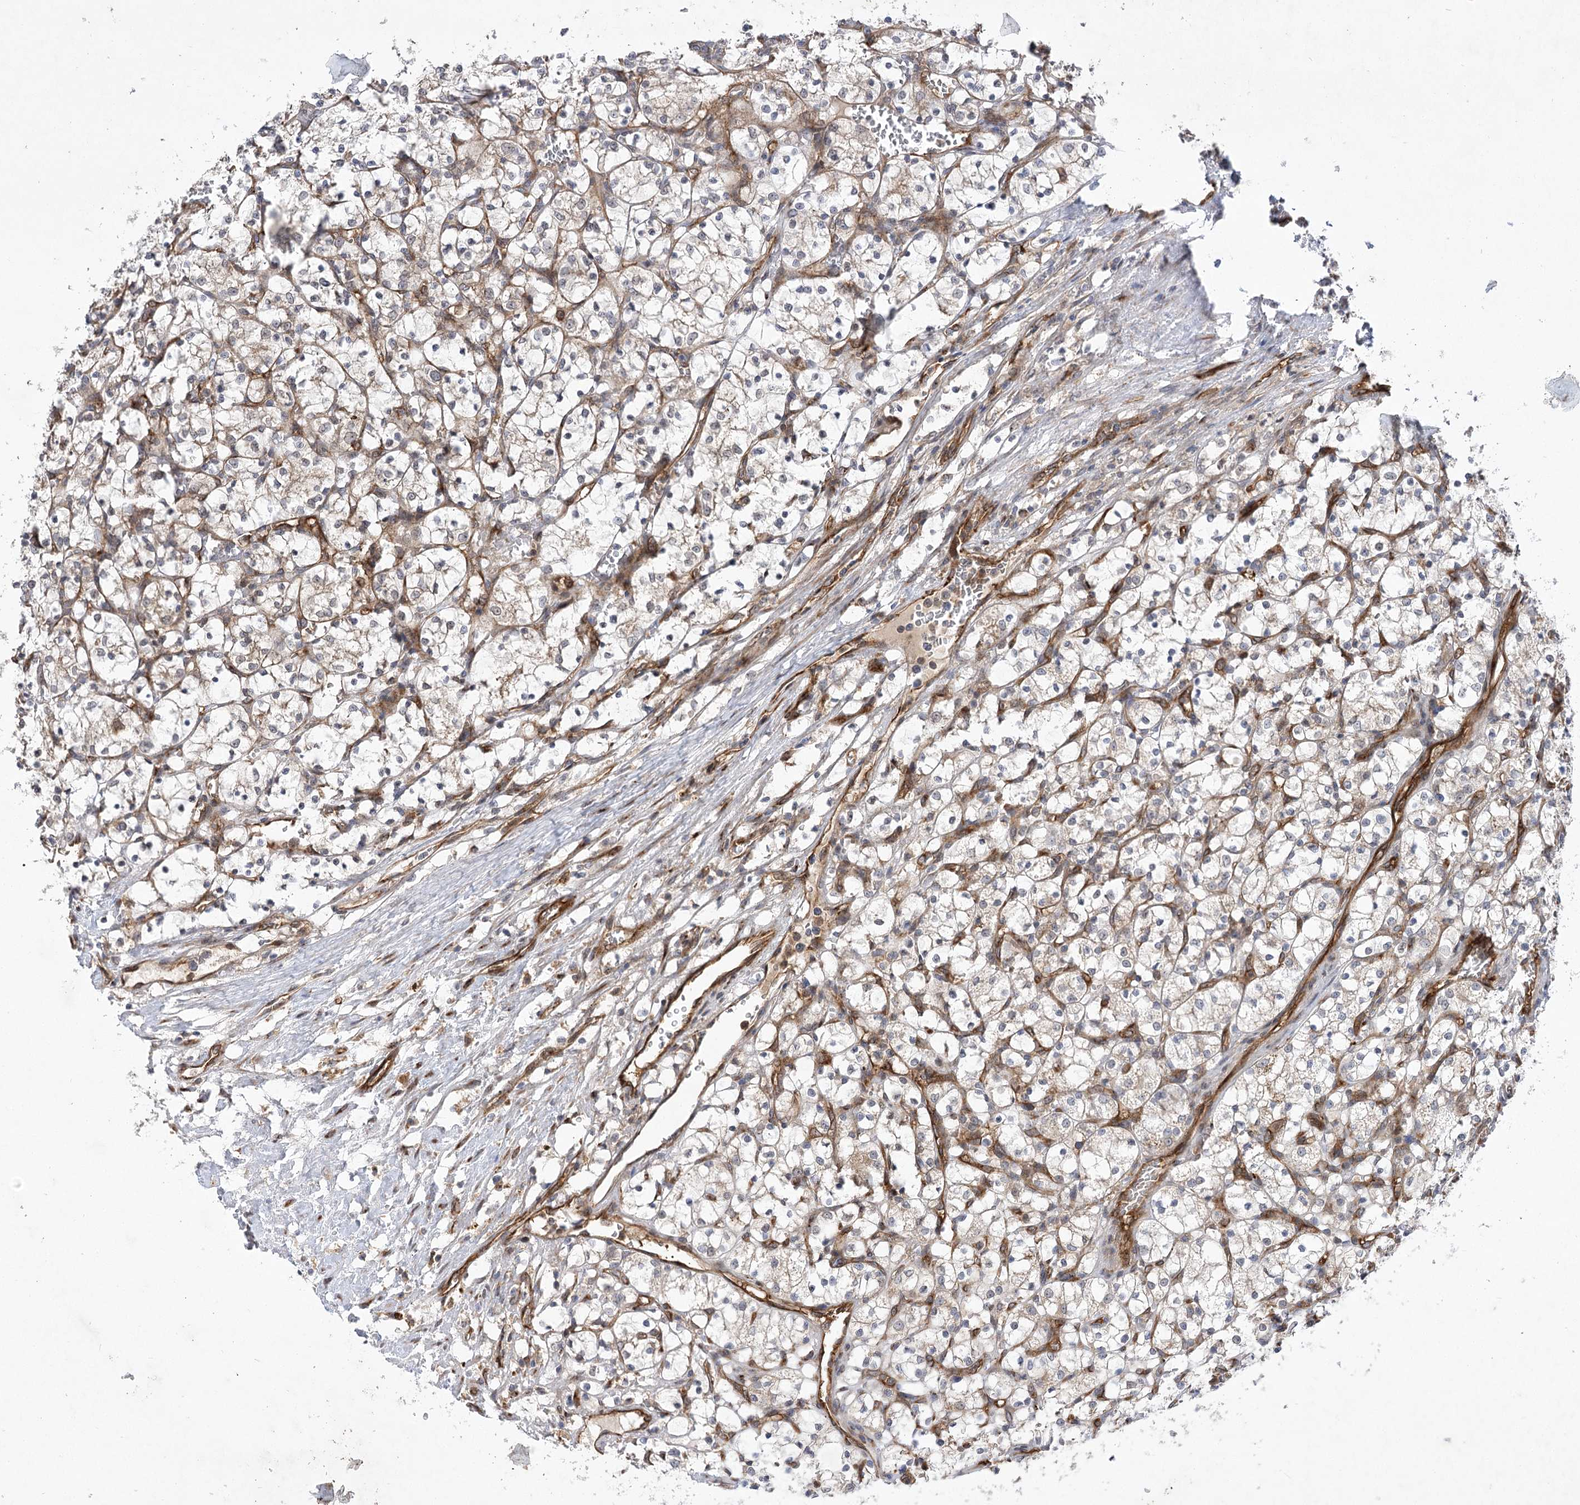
{"staining": {"intensity": "negative", "quantity": "none", "location": "none"}, "tissue": "renal cancer", "cell_type": "Tumor cells", "image_type": "cancer", "snomed": [{"axis": "morphology", "description": "Adenocarcinoma, NOS"}, {"axis": "topography", "description": "Kidney"}], "caption": "Tumor cells are negative for brown protein staining in renal adenocarcinoma.", "gene": "ARHGAP31", "patient": {"sex": "female", "age": 69}}